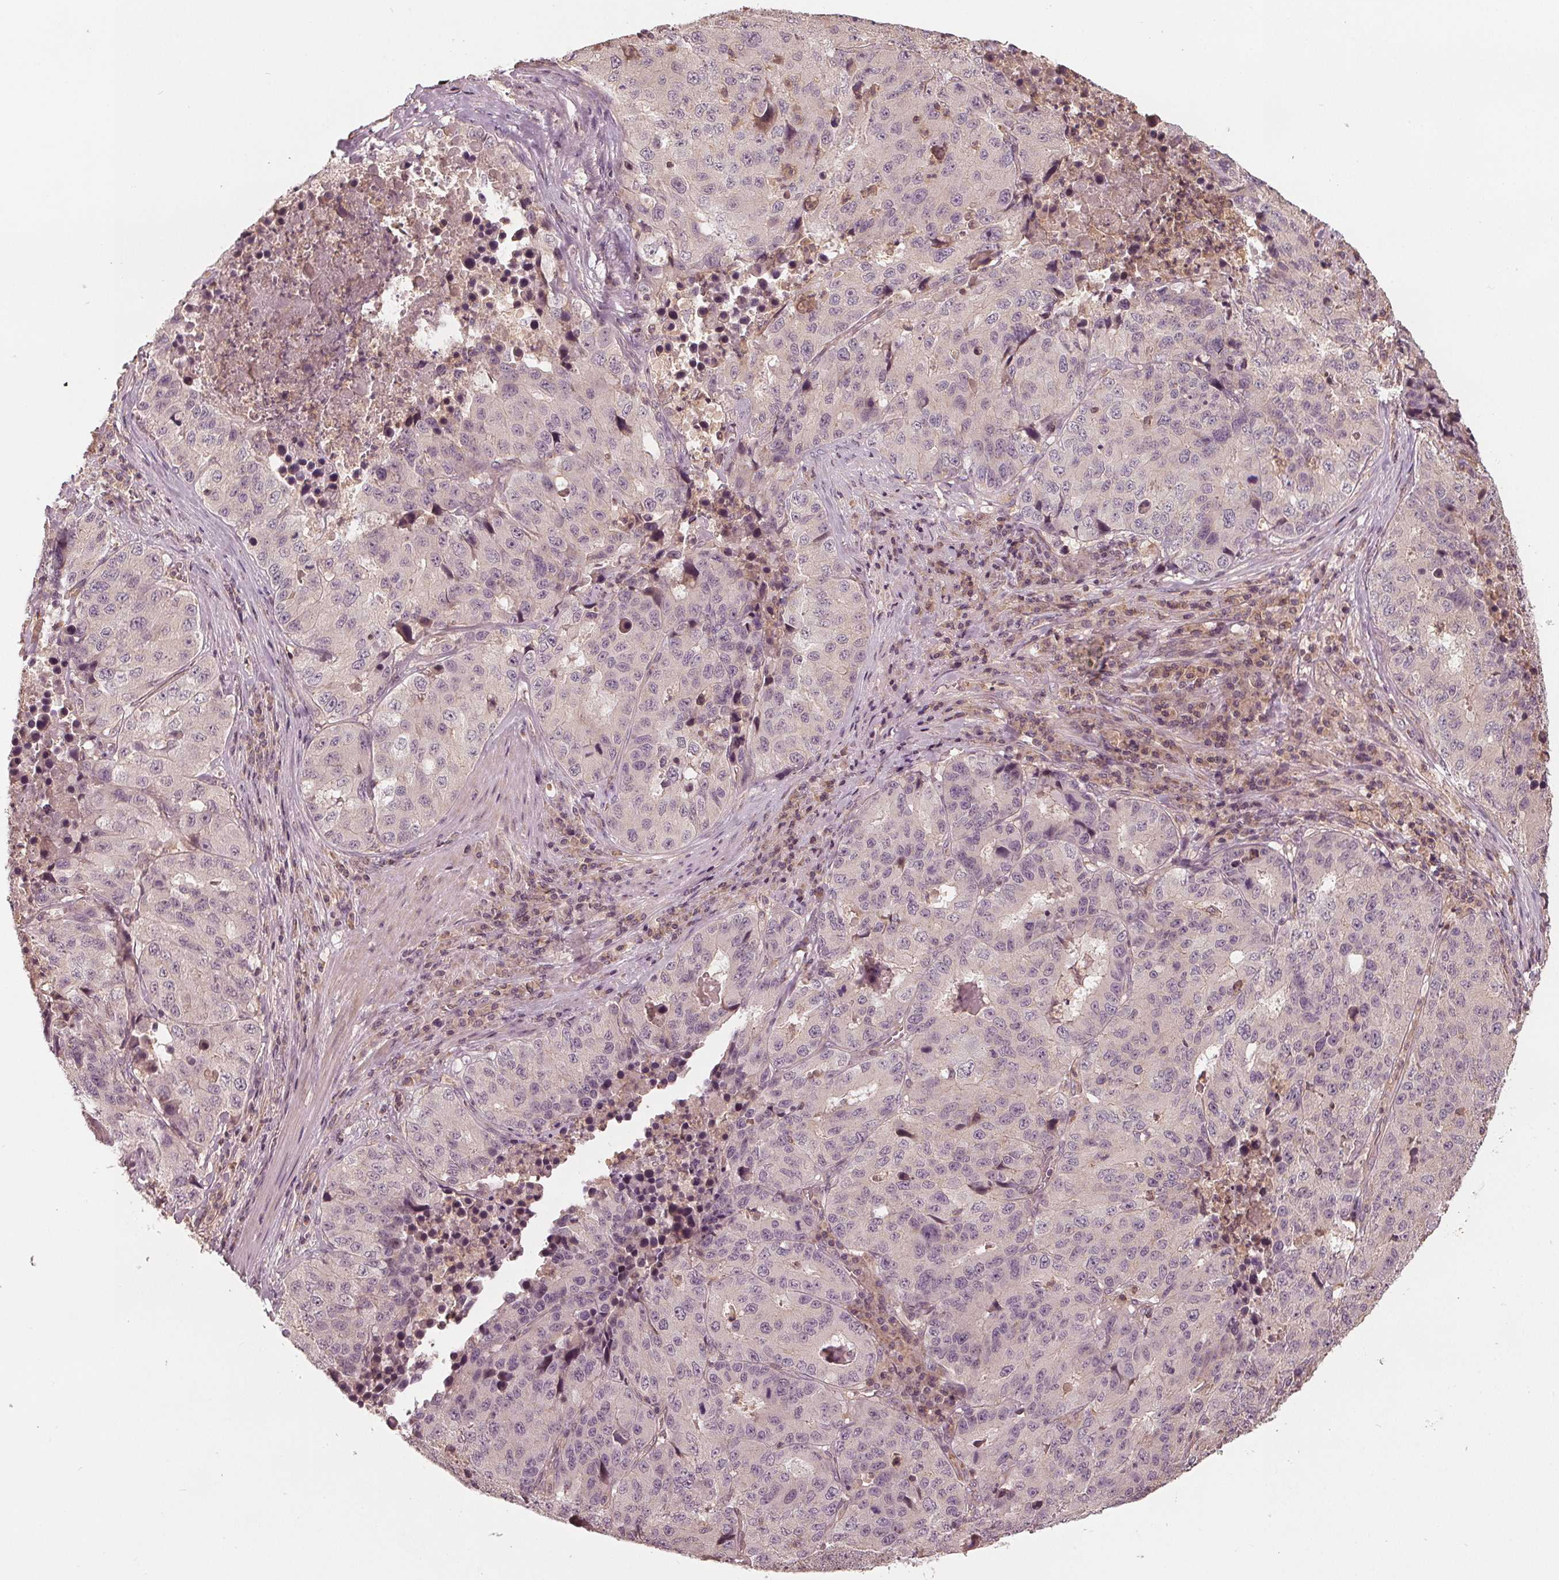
{"staining": {"intensity": "negative", "quantity": "none", "location": "none"}, "tissue": "stomach cancer", "cell_type": "Tumor cells", "image_type": "cancer", "snomed": [{"axis": "morphology", "description": "Adenocarcinoma, NOS"}, {"axis": "topography", "description": "Stomach"}], "caption": "Stomach cancer (adenocarcinoma) was stained to show a protein in brown. There is no significant positivity in tumor cells.", "gene": "GNB2", "patient": {"sex": "male", "age": 71}}